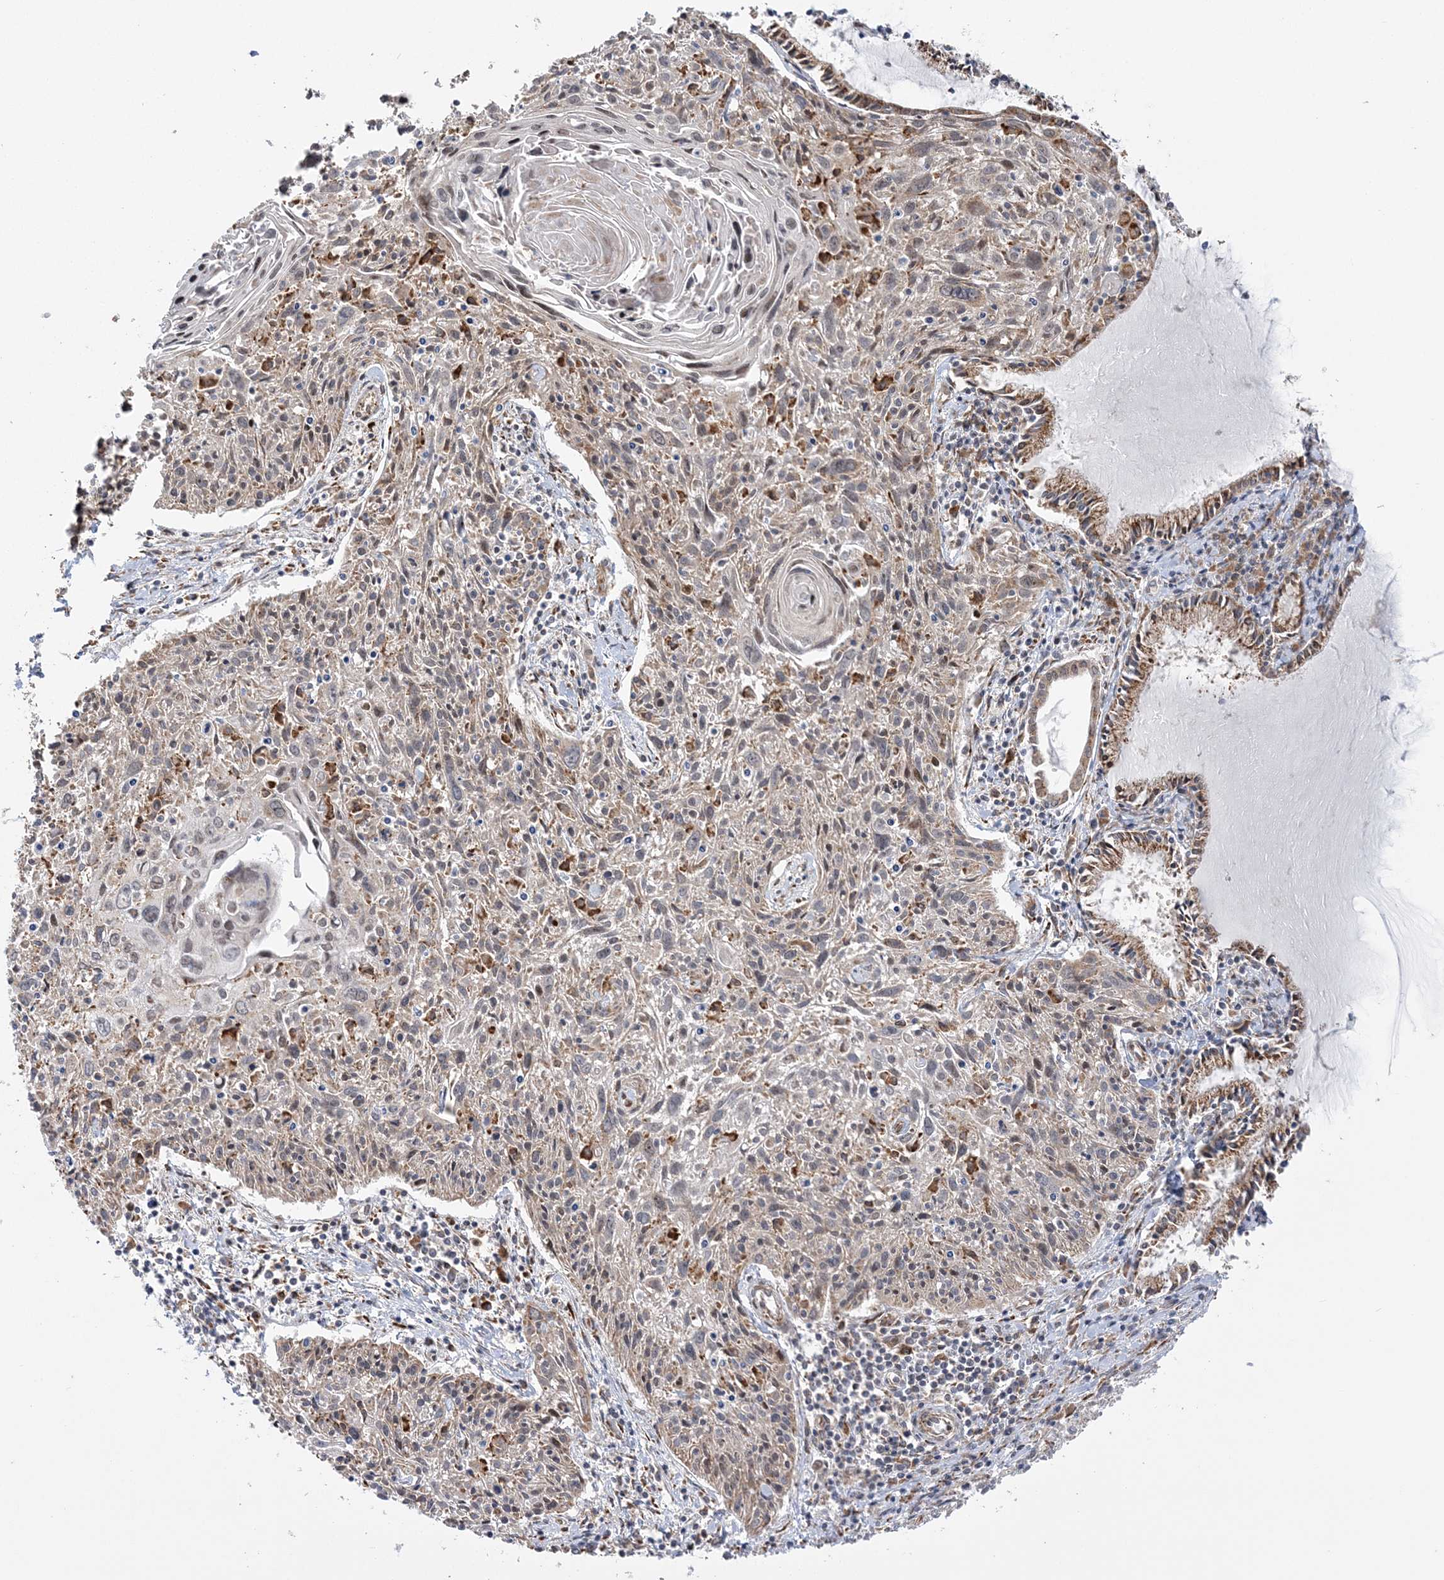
{"staining": {"intensity": "weak", "quantity": "<25%", "location": "cytoplasmic/membranous"}, "tissue": "cervical cancer", "cell_type": "Tumor cells", "image_type": "cancer", "snomed": [{"axis": "morphology", "description": "Squamous cell carcinoma, NOS"}, {"axis": "topography", "description": "Cervix"}], "caption": "A photomicrograph of cervical squamous cell carcinoma stained for a protein shows no brown staining in tumor cells.", "gene": "MRPL47", "patient": {"sex": "female", "age": 51}}